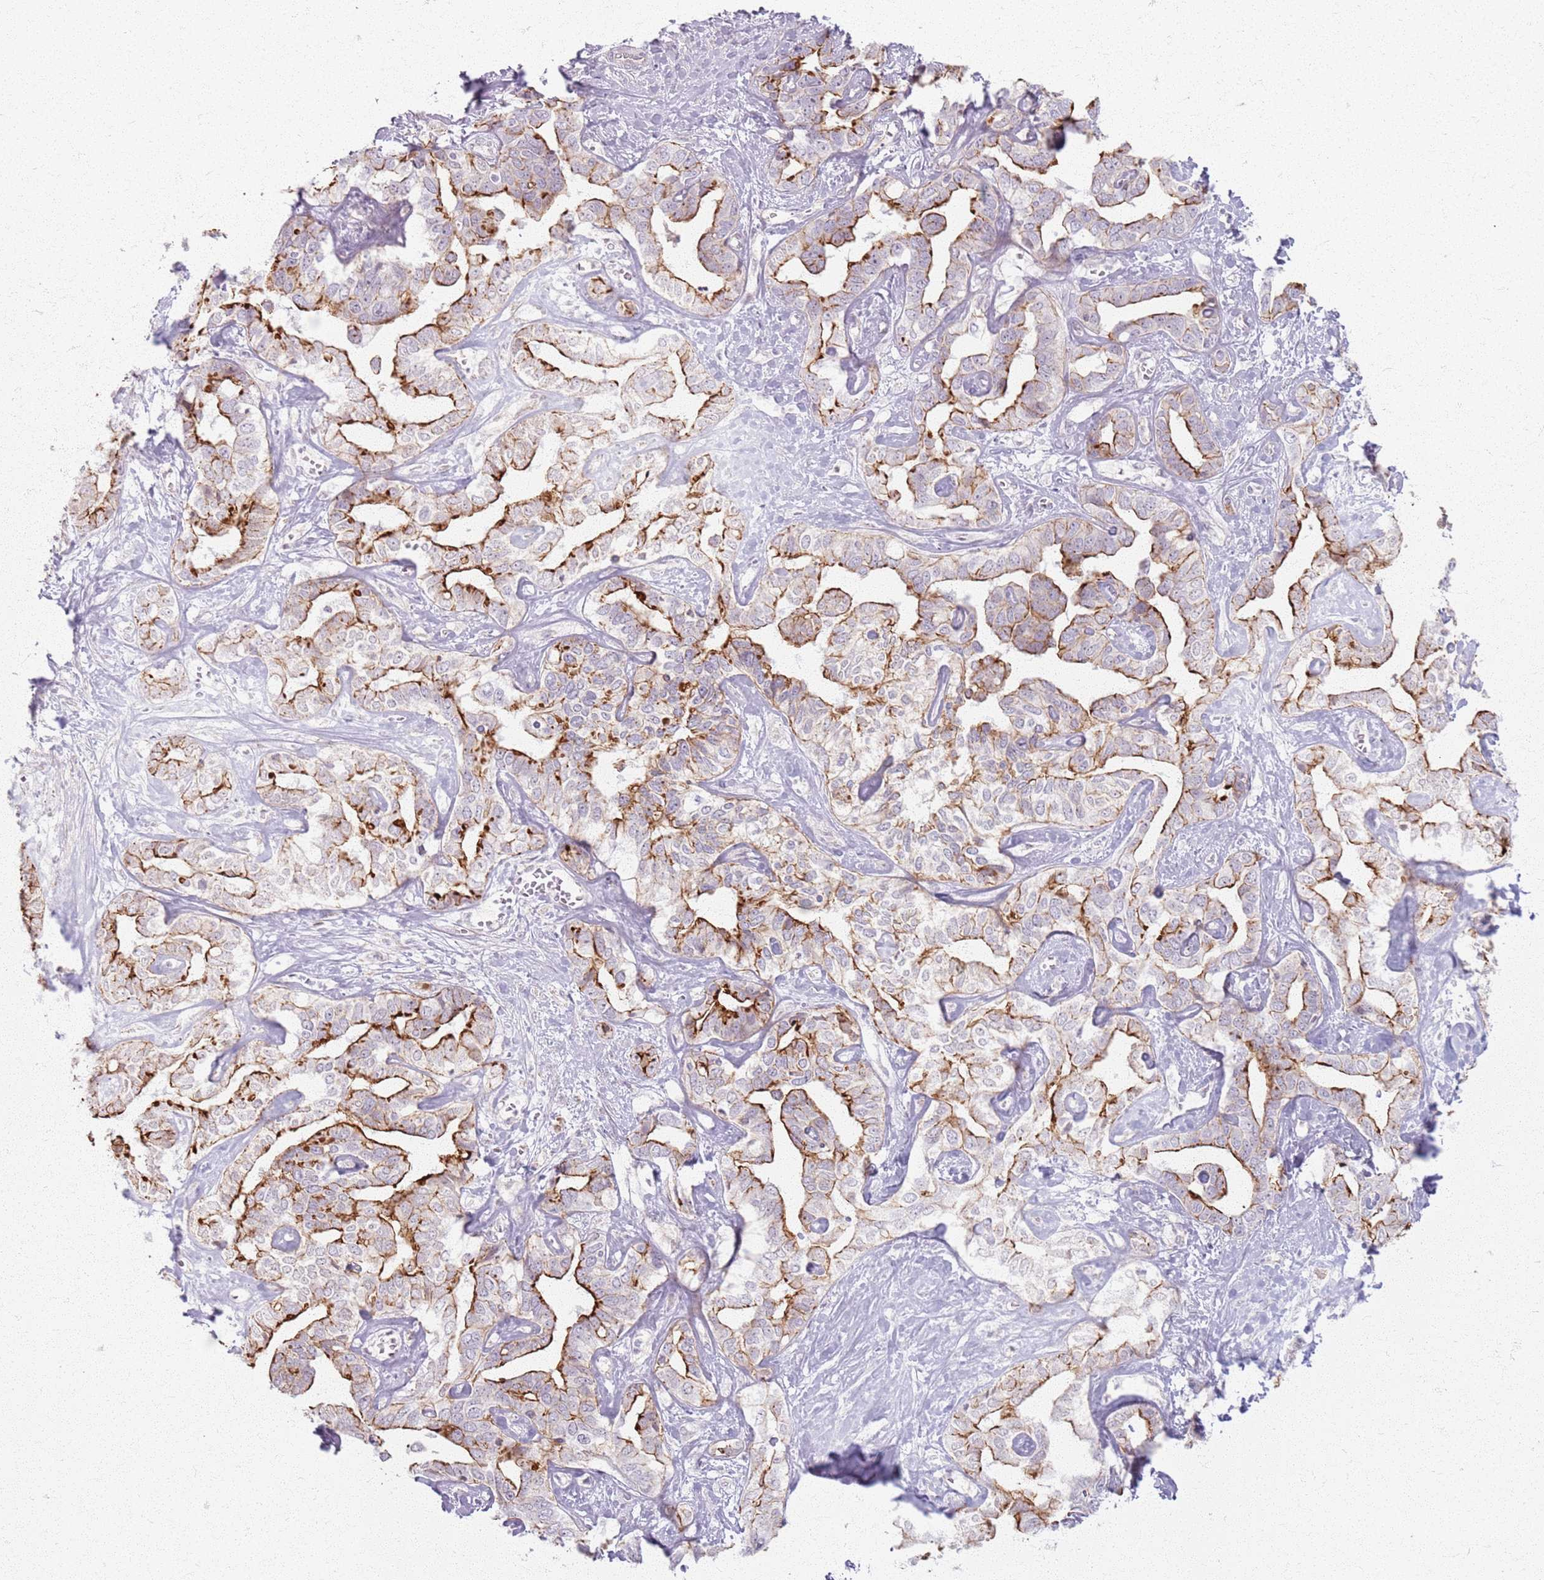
{"staining": {"intensity": "strong", "quantity": "25%-75%", "location": "cytoplasmic/membranous"}, "tissue": "liver cancer", "cell_type": "Tumor cells", "image_type": "cancer", "snomed": [{"axis": "morphology", "description": "Cholangiocarcinoma"}, {"axis": "topography", "description": "Liver"}], "caption": "Tumor cells show strong cytoplasmic/membranous staining in approximately 25%-75% of cells in liver cancer. Ihc stains the protein in brown and the nuclei are stained blue.", "gene": "KCNA5", "patient": {"sex": "male", "age": 59}}